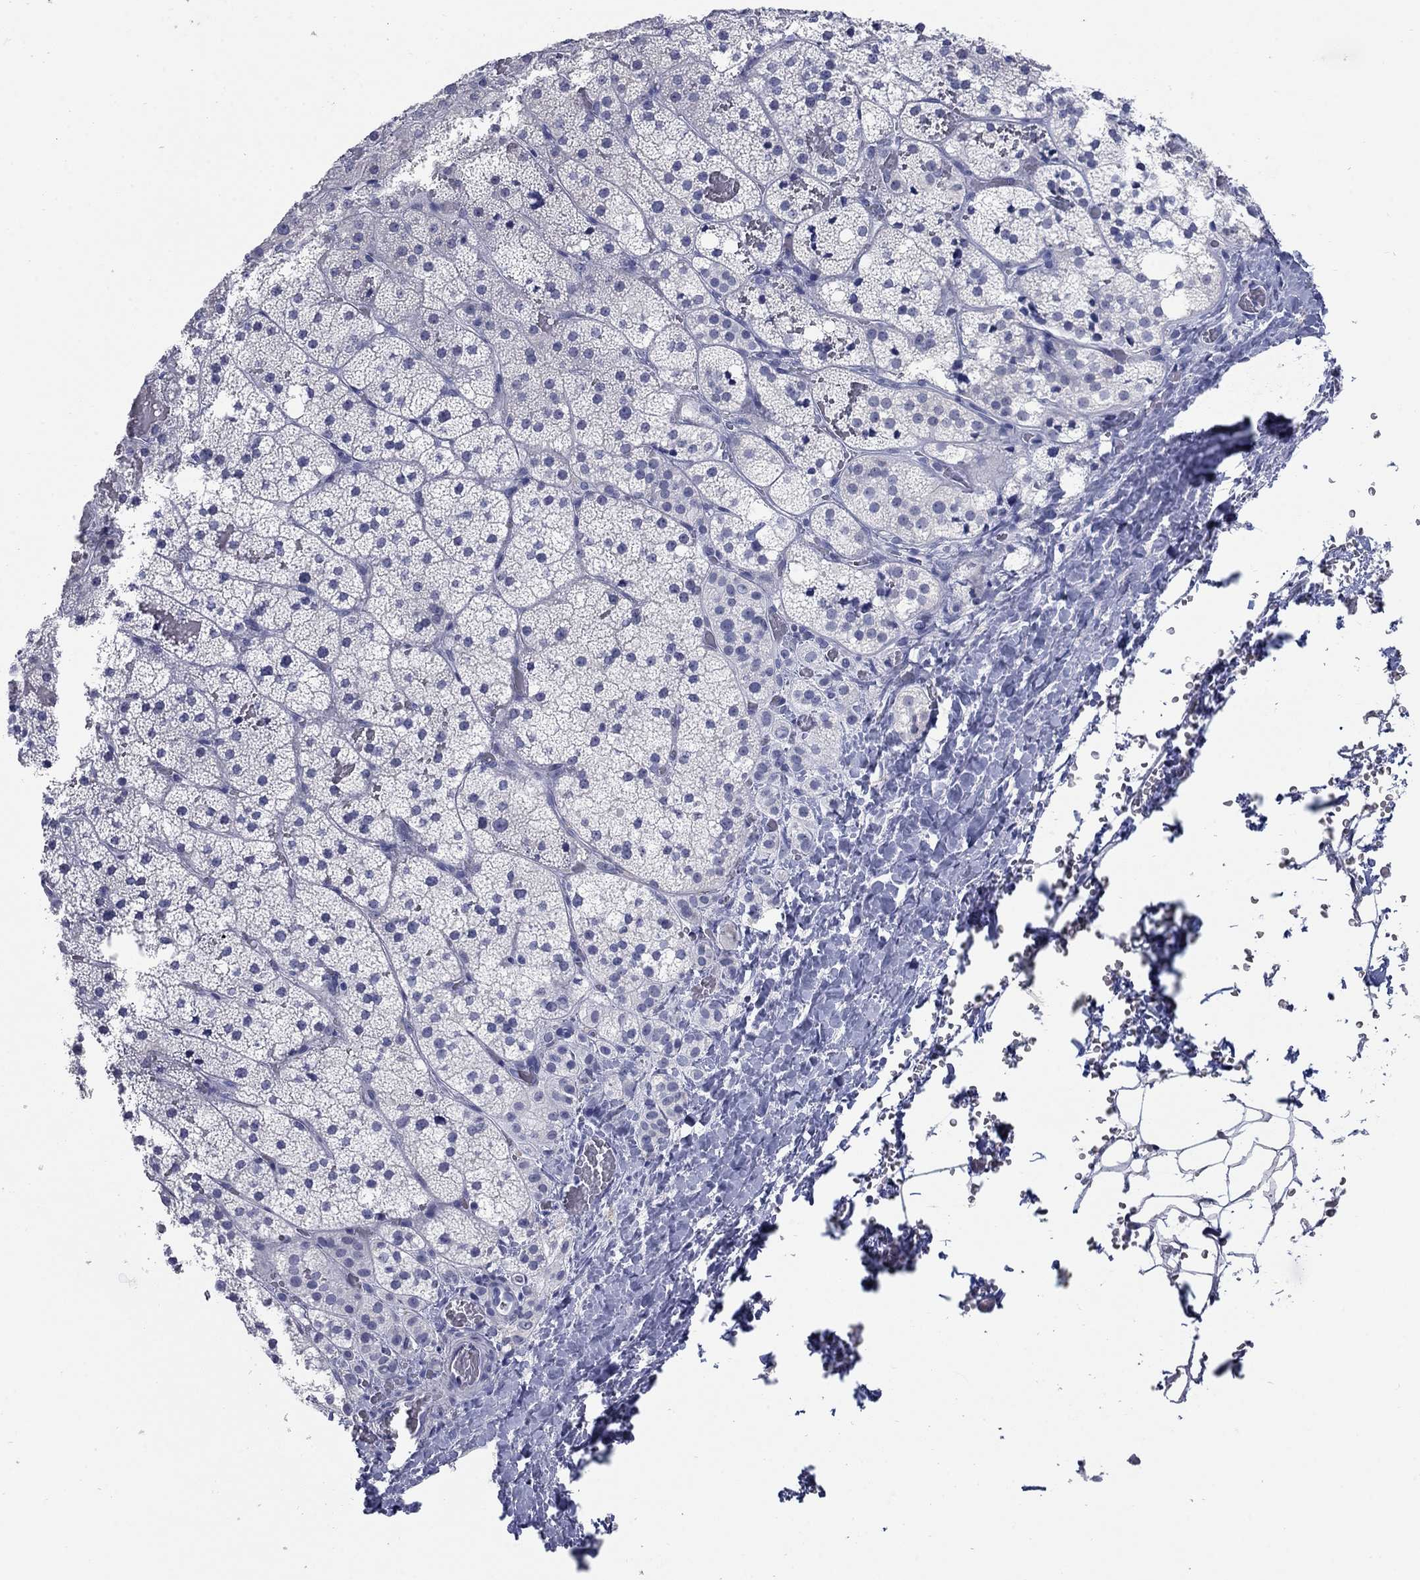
{"staining": {"intensity": "negative", "quantity": "none", "location": "none"}, "tissue": "adrenal gland", "cell_type": "Glandular cells", "image_type": "normal", "snomed": [{"axis": "morphology", "description": "Normal tissue, NOS"}, {"axis": "topography", "description": "Adrenal gland"}], "caption": "Glandular cells show no significant protein staining in benign adrenal gland.", "gene": "ATP6V1G2", "patient": {"sex": "male", "age": 53}}